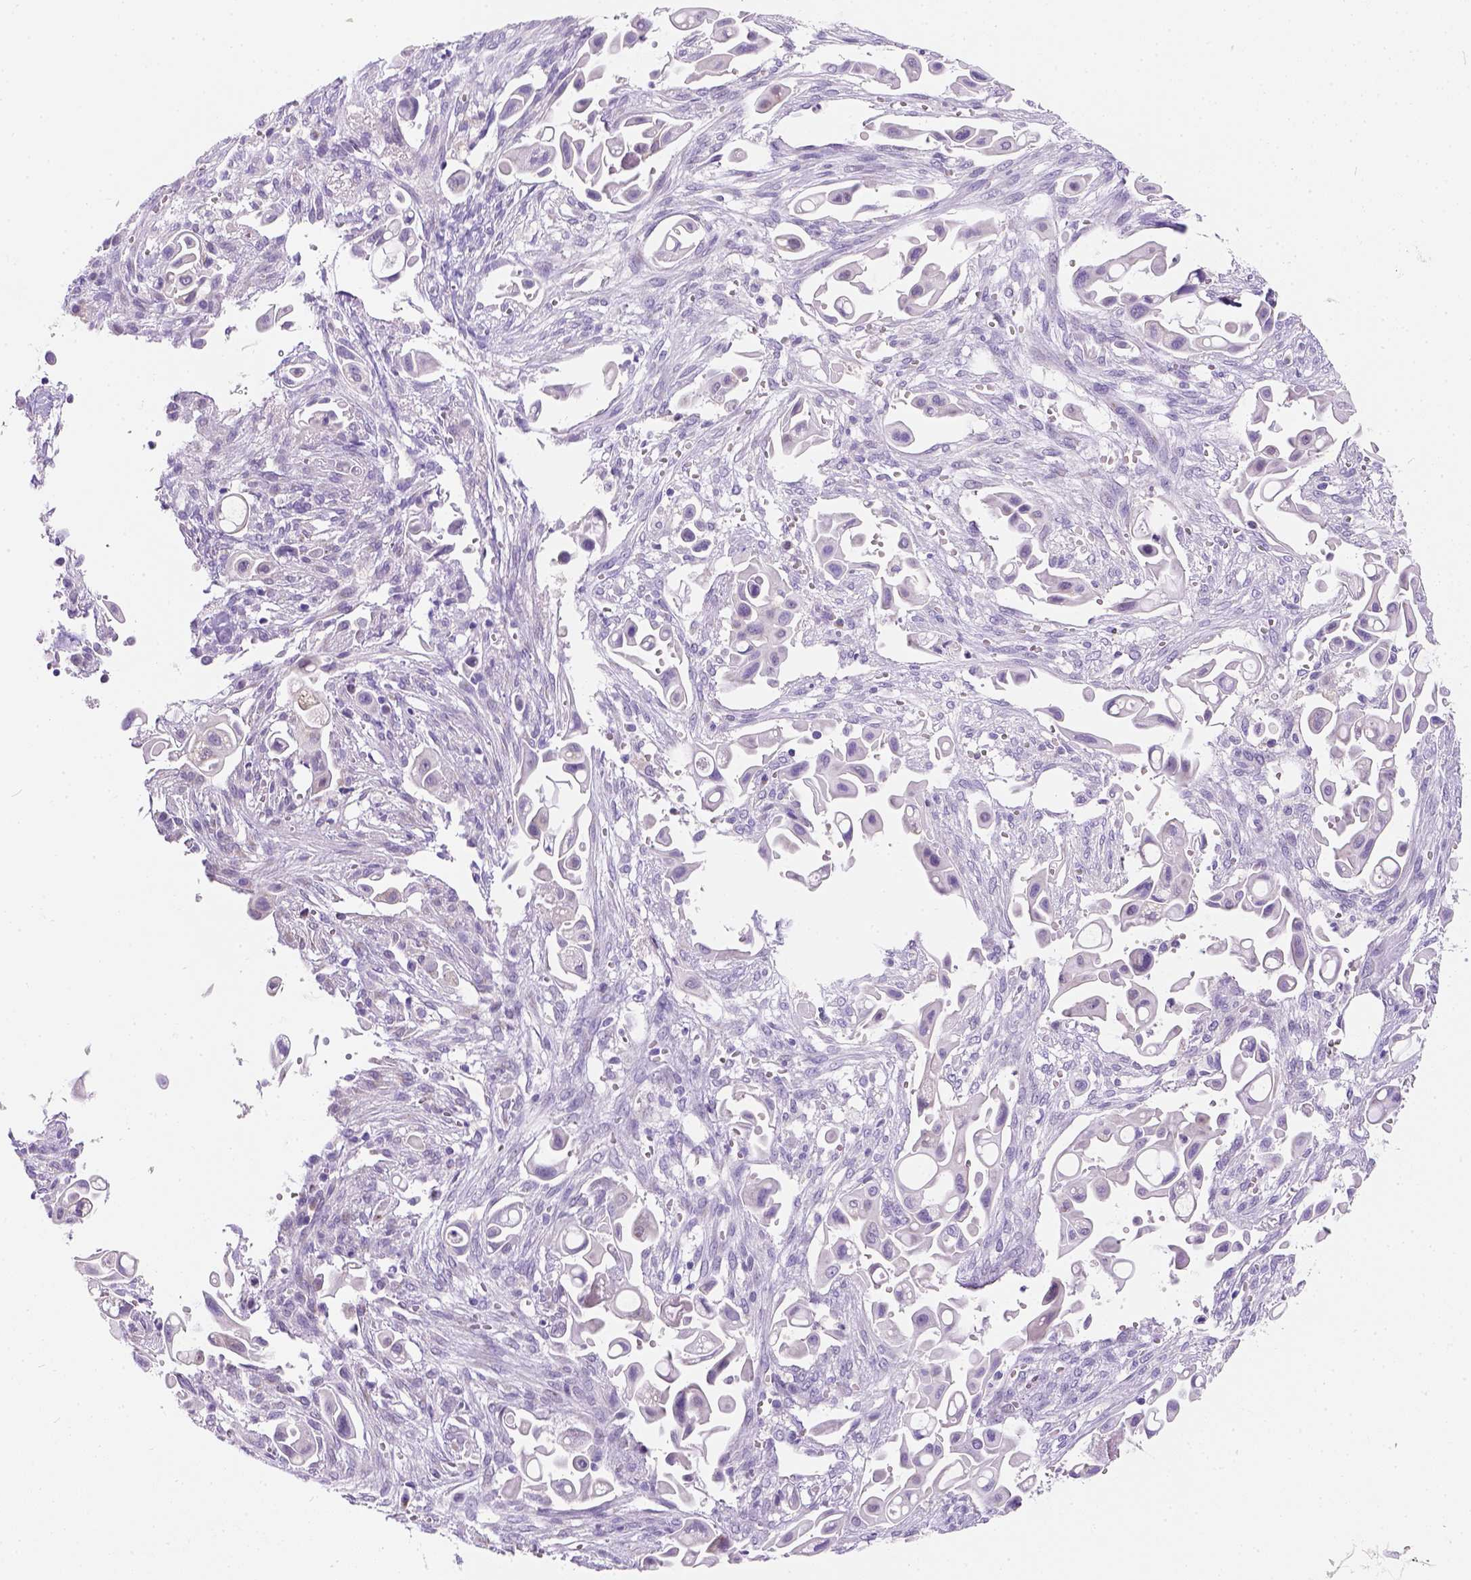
{"staining": {"intensity": "negative", "quantity": "none", "location": "none"}, "tissue": "pancreatic cancer", "cell_type": "Tumor cells", "image_type": "cancer", "snomed": [{"axis": "morphology", "description": "Adenocarcinoma, NOS"}, {"axis": "topography", "description": "Pancreas"}], "caption": "This micrograph is of pancreatic cancer stained with immunohistochemistry (IHC) to label a protein in brown with the nuclei are counter-stained blue. There is no staining in tumor cells.", "gene": "PHF7", "patient": {"sex": "male", "age": 50}}